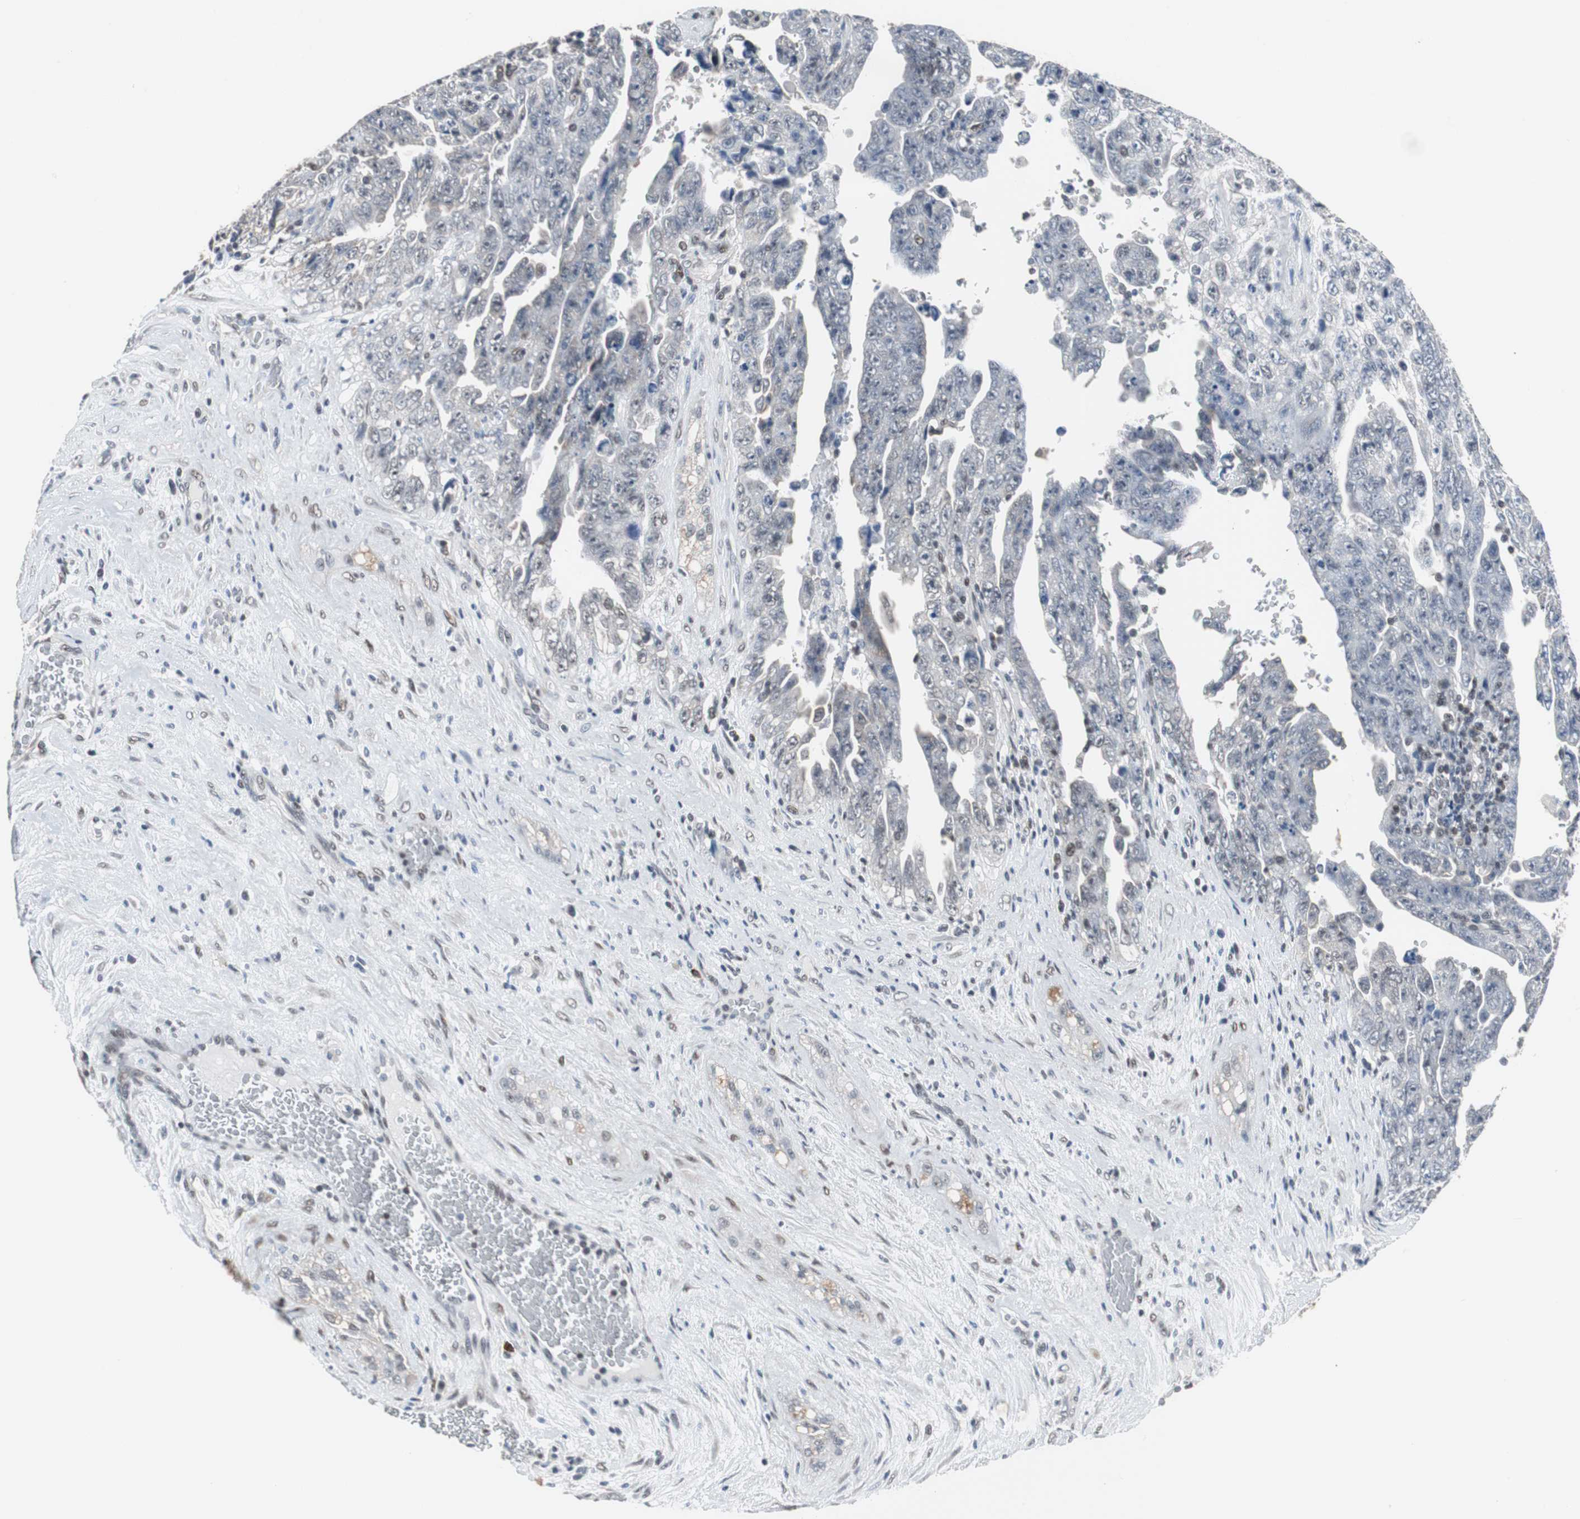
{"staining": {"intensity": "negative", "quantity": "none", "location": "none"}, "tissue": "testis cancer", "cell_type": "Tumor cells", "image_type": "cancer", "snomed": [{"axis": "morphology", "description": "Carcinoma, Embryonal, NOS"}, {"axis": "topography", "description": "Testis"}], "caption": "There is no significant staining in tumor cells of testis cancer.", "gene": "ZHX2", "patient": {"sex": "male", "age": 28}}